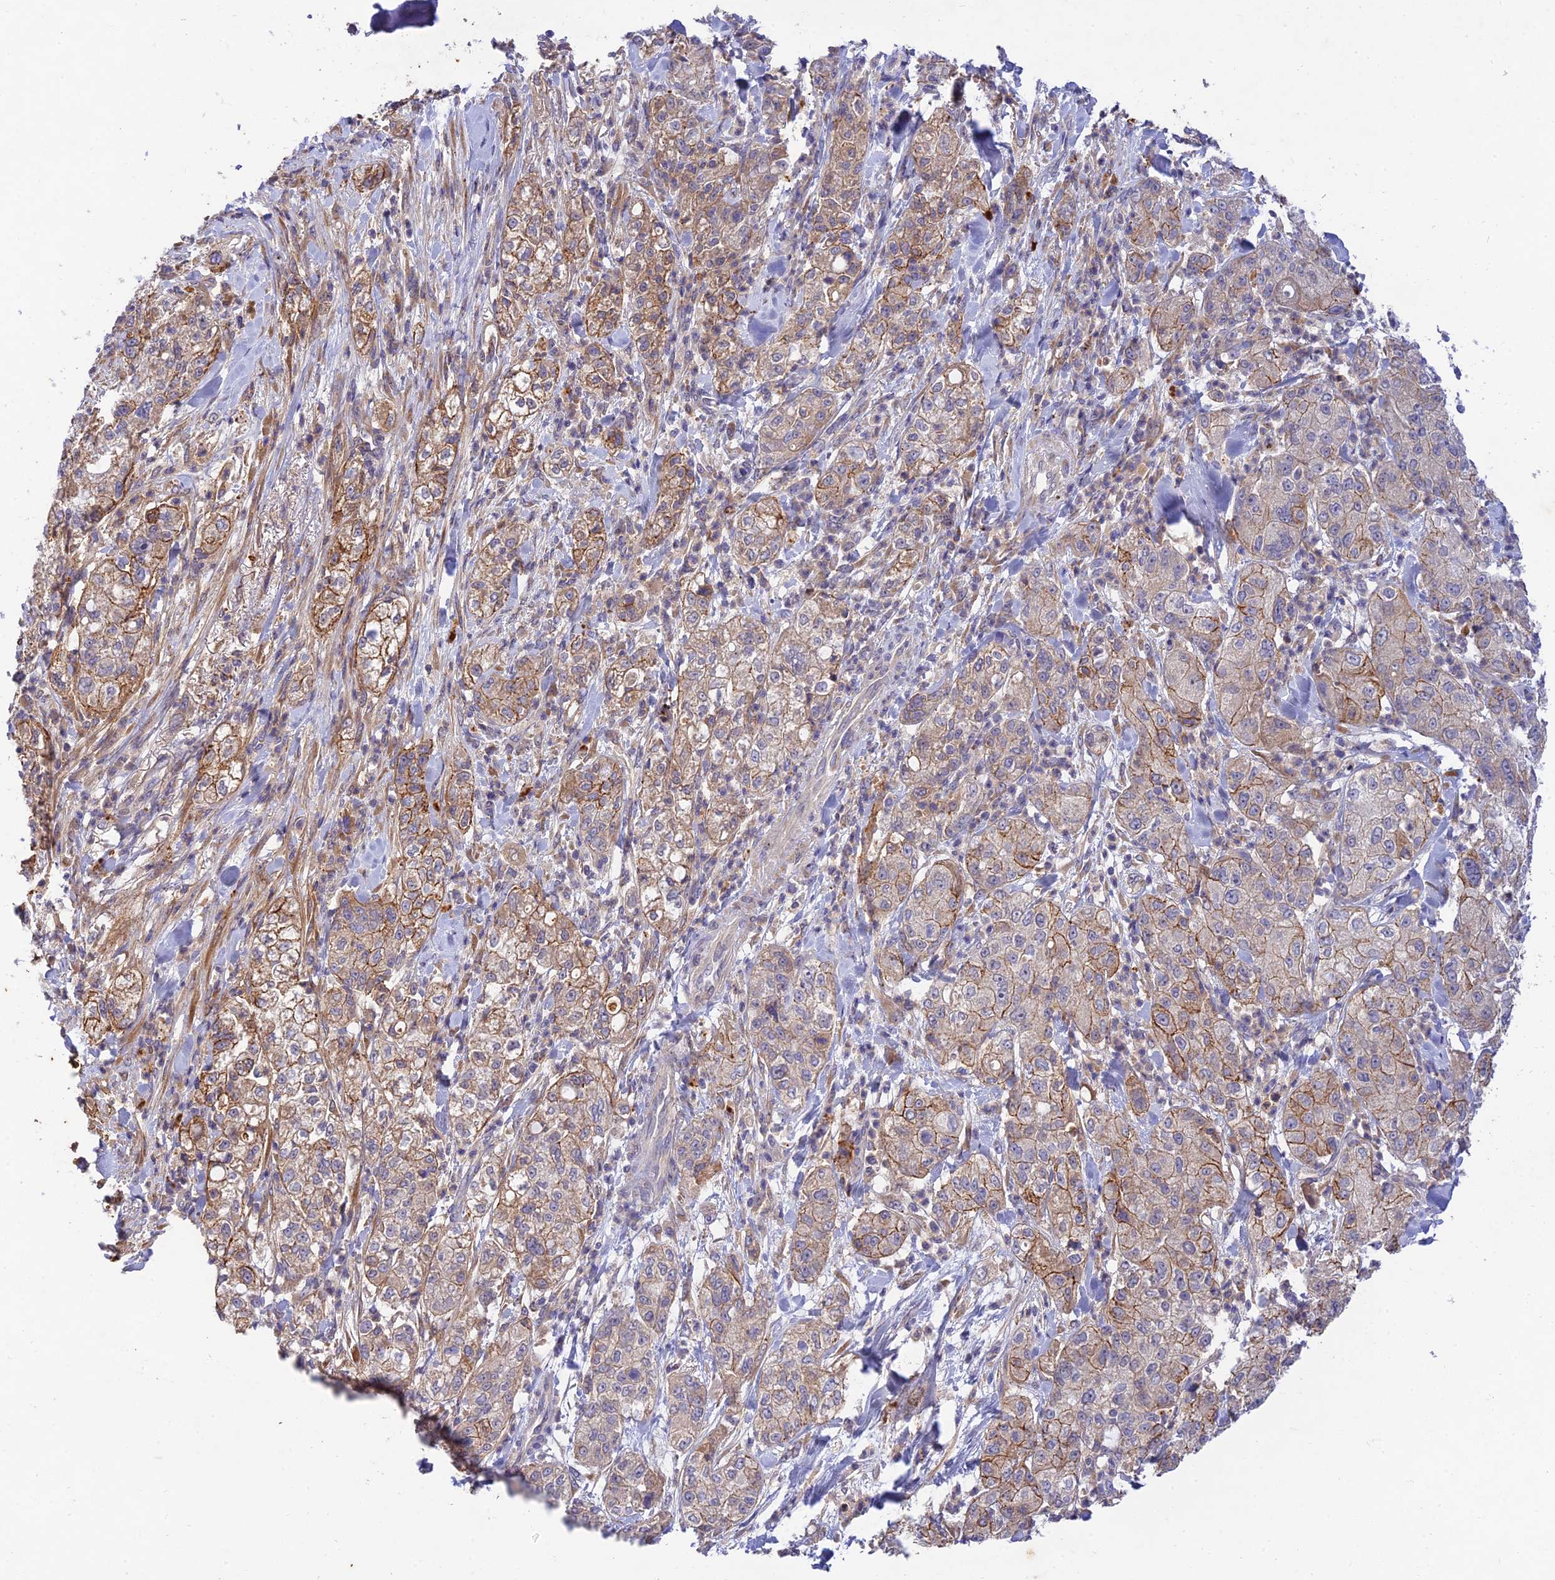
{"staining": {"intensity": "moderate", "quantity": "25%-75%", "location": "cytoplasmic/membranous"}, "tissue": "pancreatic cancer", "cell_type": "Tumor cells", "image_type": "cancer", "snomed": [{"axis": "morphology", "description": "Adenocarcinoma, NOS"}, {"axis": "topography", "description": "Pancreas"}], "caption": "DAB immunohistochemical staining of human pancreatic adenocarcinoma exhibits moderate cytoplasmic/membranous protein staining in about 25%-75% of tumor cells.", "gene": "ACSM5", "patient": {"sex": "female", "age": 78}}